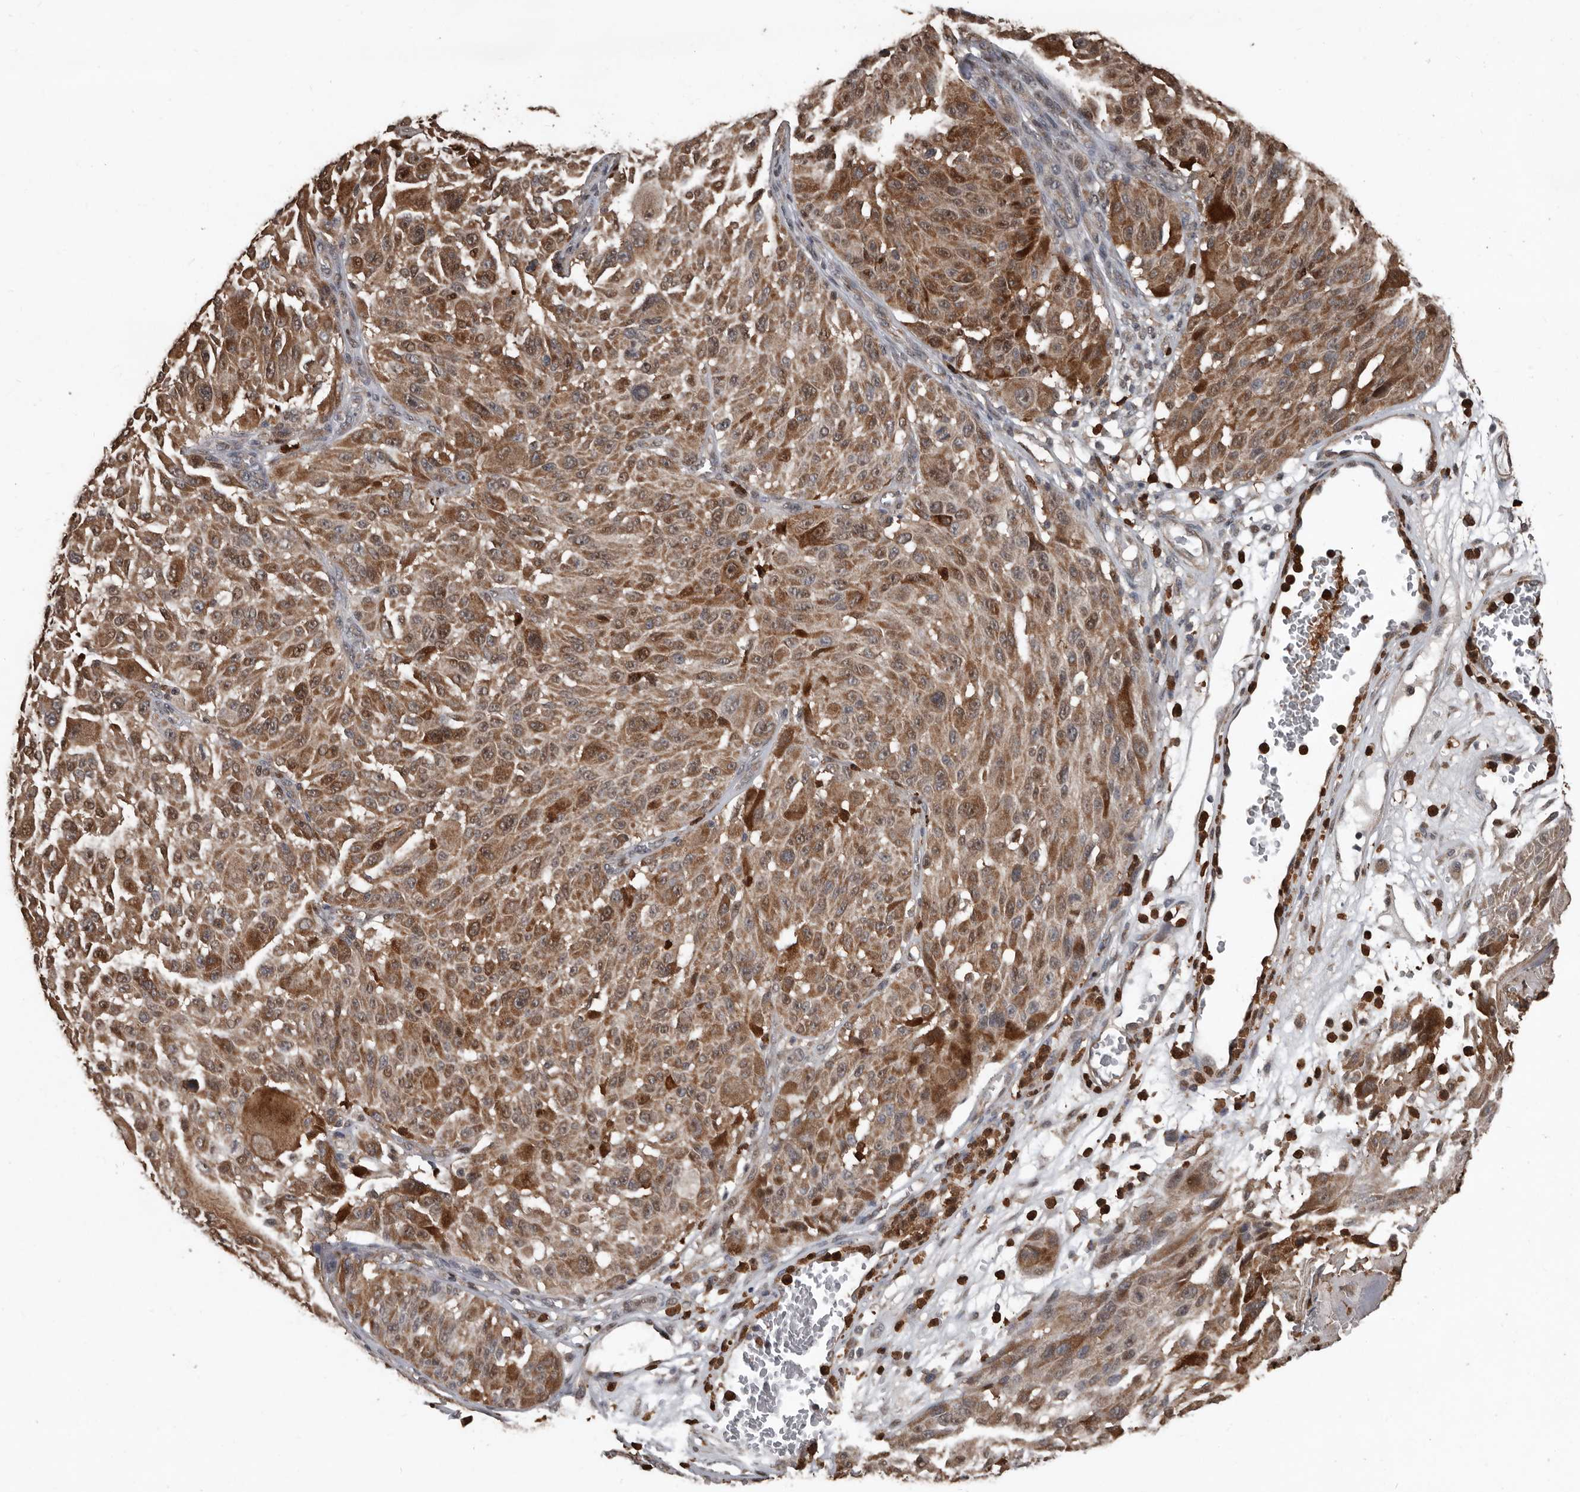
{"staining": {"intensity": "moderate", "quantity": ">75%", "location": "cytoplasmic/membranous"}, "tissue": "melanoma", "cell_type": "Tumor cells", "image_type": "cancer", "snomed": [{"axis": "morphology", "description": "Malignant melanoma, NOS"}, {"axis": "topography", "description": "Skin"}], "caption": "The micrograph exhibits immunohistochemical staining of melanoma. There is moderate cytoplasmic/membranous positivity is identified in about >75% of tumor cells.", "gene": "FSBP", "patient": {"sex": "male", "age": 83}}